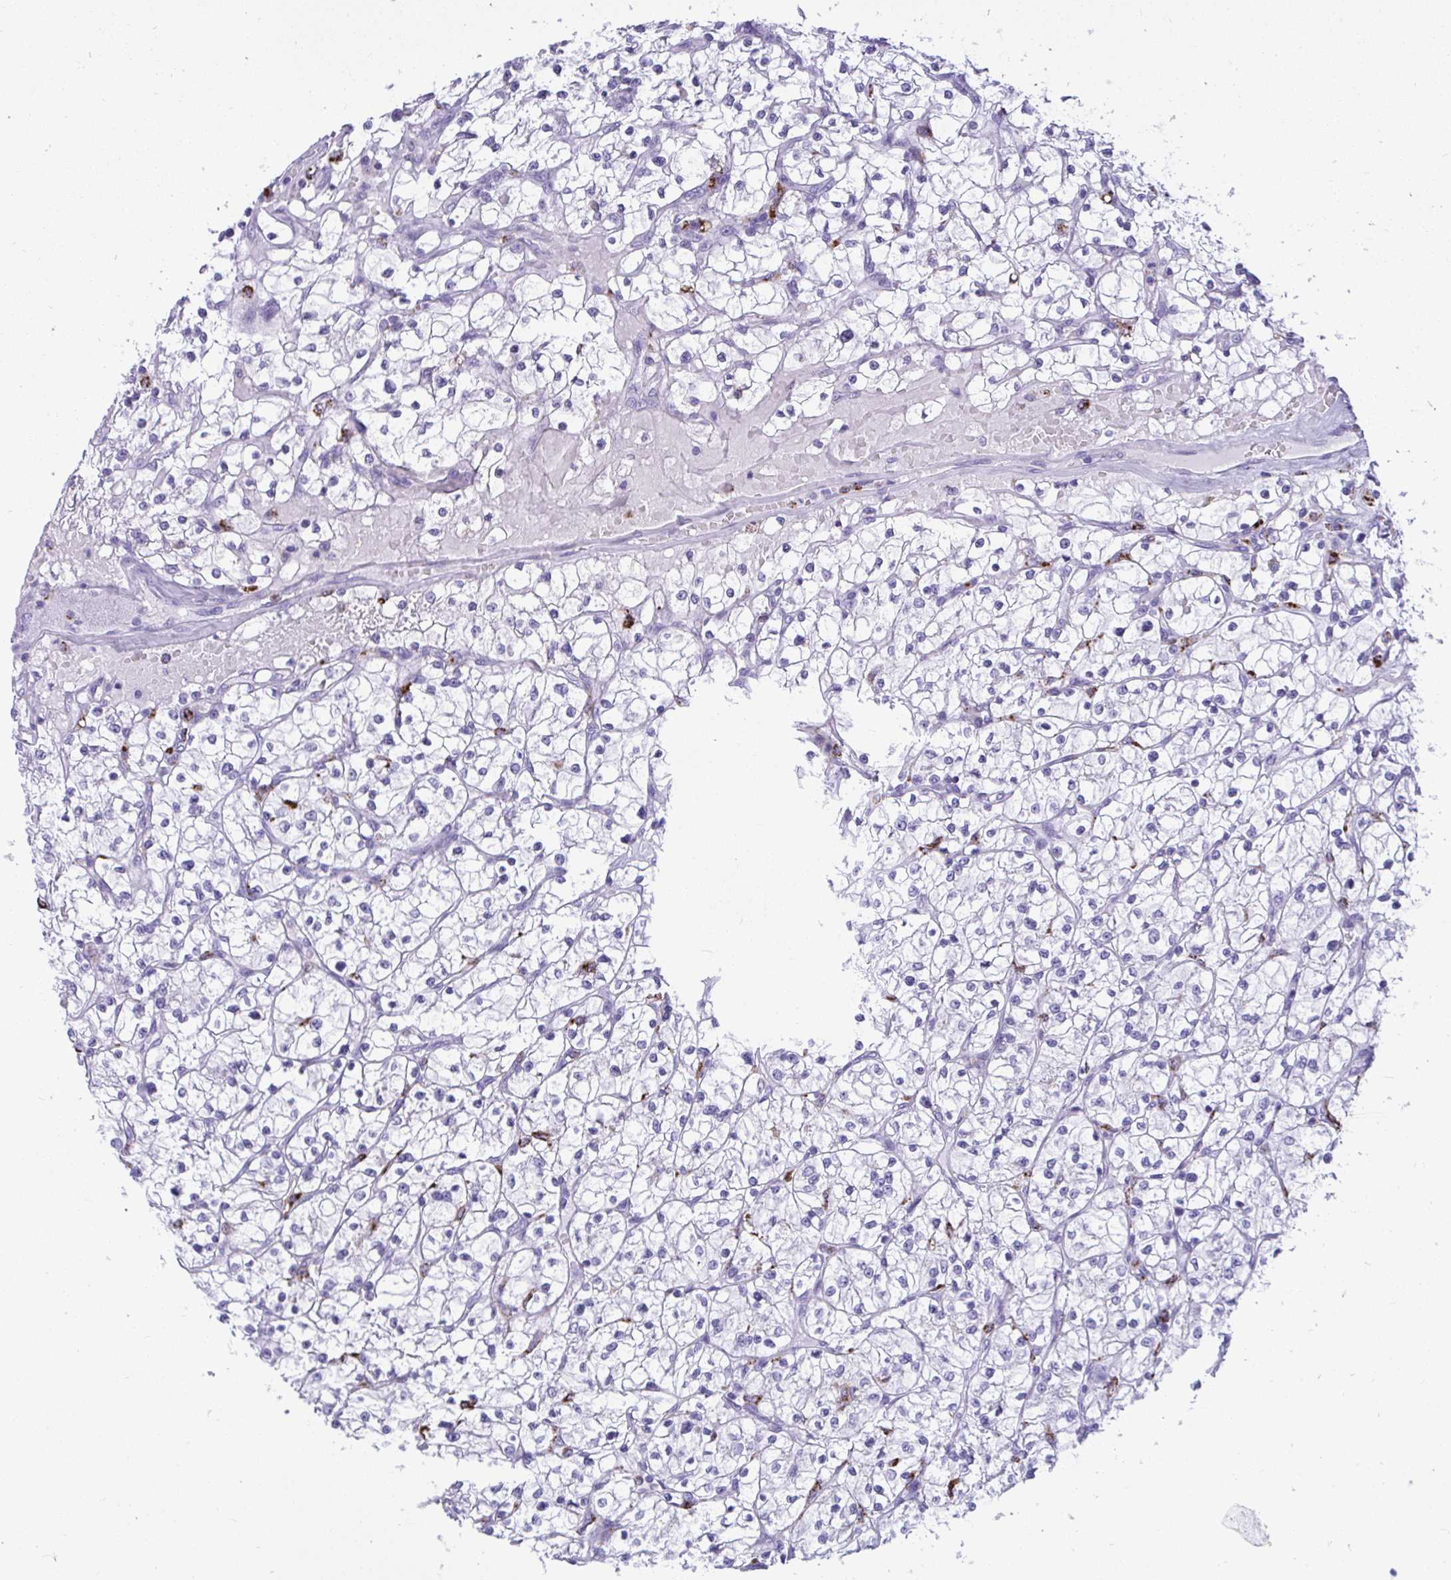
{"staining": {"intensity": "negative", "quantity": "none", "location": "none"}, "tissue": "renal cancer", "cell_type": "Tumor cells", "image_type": "cancer", "snomed": [{"axis": "morphology", "description": "Adenocarcinoma, NOS"}, {"axis": "topography", "description": "Kidney"}], "caption": "Histopathology image shows no significant protein expression in tumor cells of renal cancer (adenocarcinoma).", "gene": "CPVL", "patient": {"sex": "female", "age": 64}}